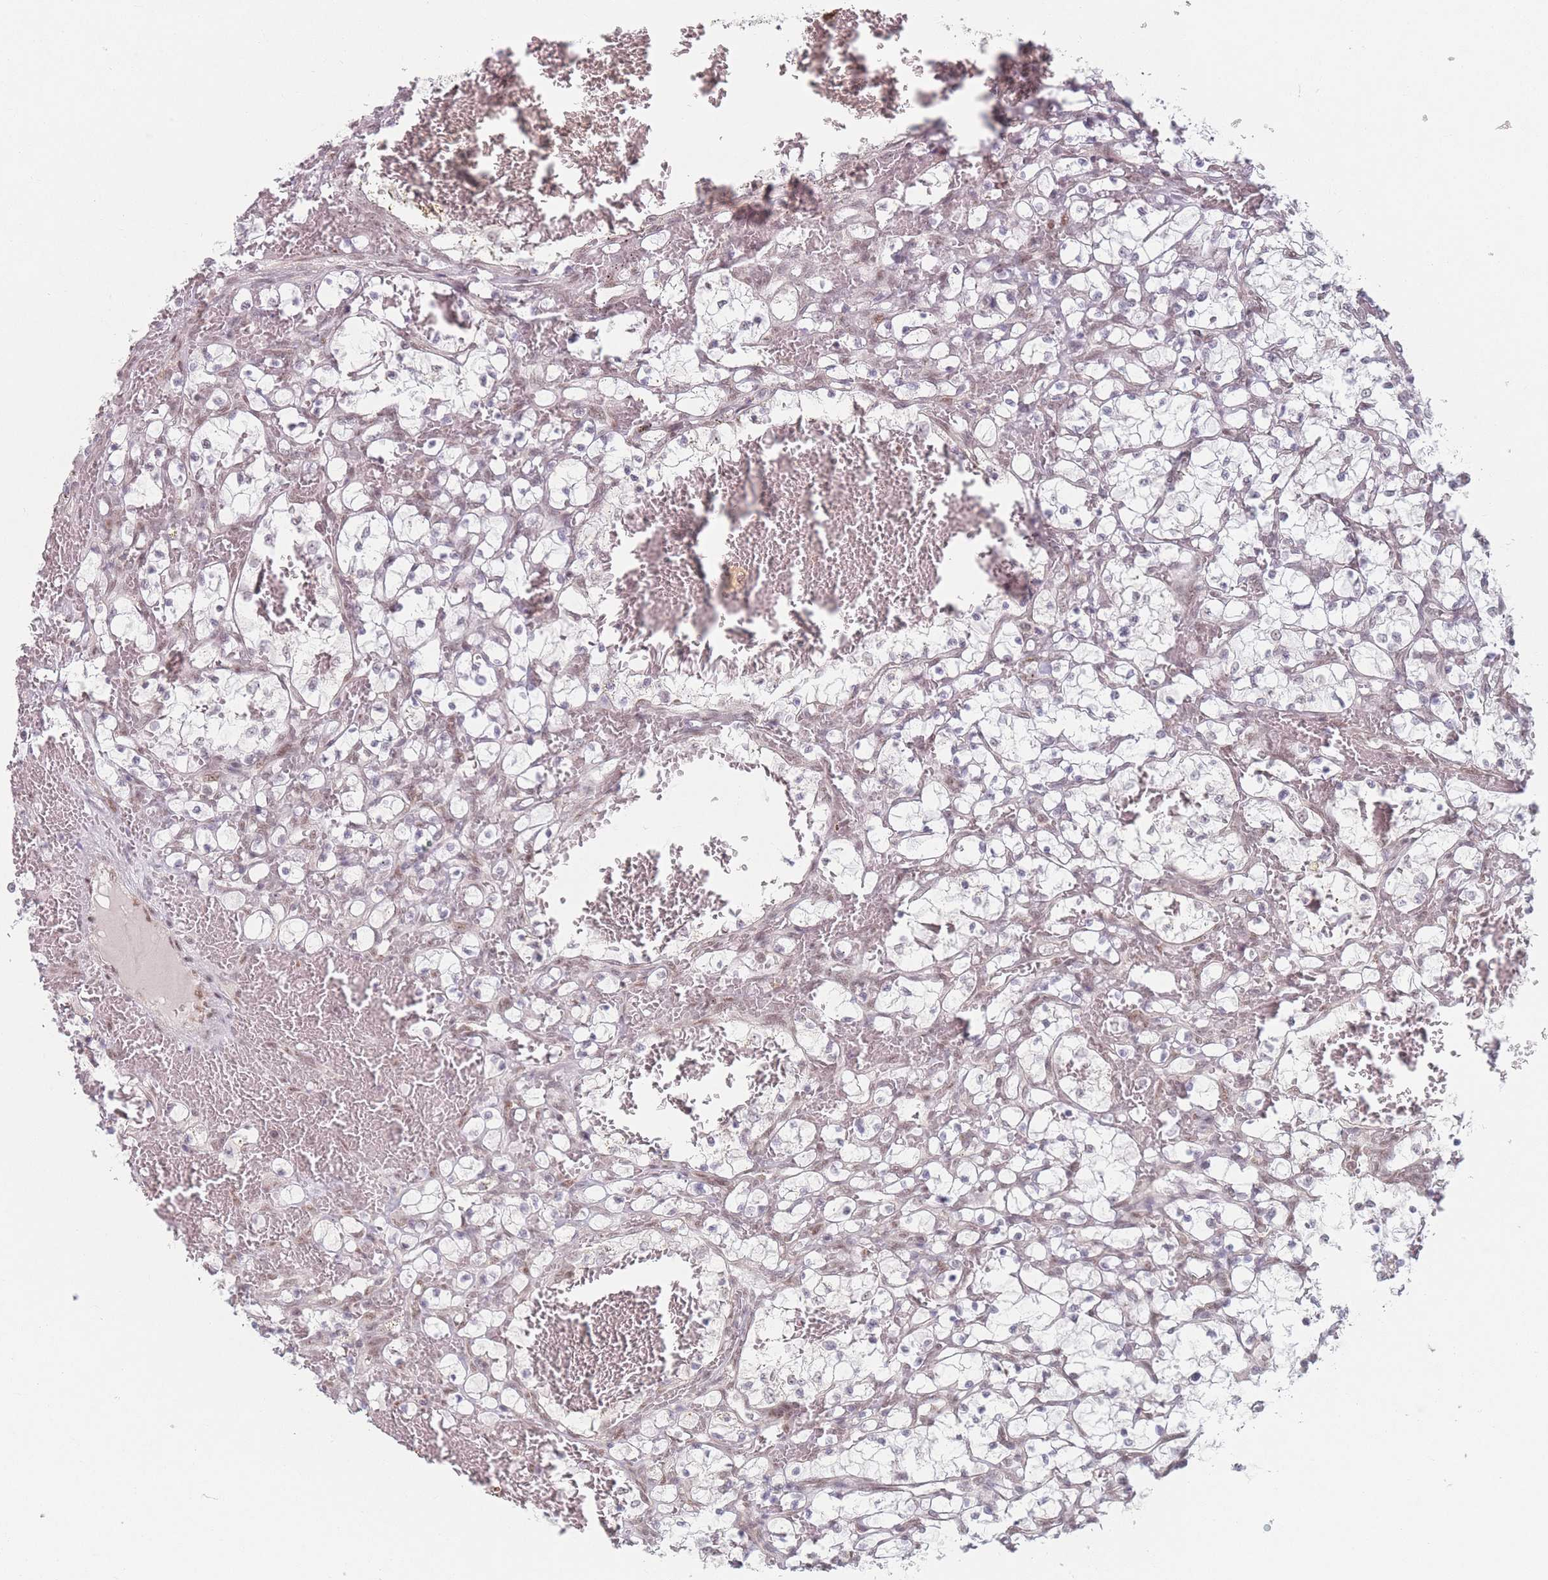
{"staining": {"intensity": "negative", "quantity": "none", "location": "none"}, "tissue": "renal cancer", "cell_type": "Tumor cells", "image_type": "cancer", "snomed": [{"axis": "morphology", "description": "Adenocarcinoma, NOS"}, {"axis": "topography", "description": "Kidney"}], "caption": "Renal adenocarcinoma was stained to show a protein in brown. There is no significant staining in tumor cells. (Immunohistochemistry (ihc), brightfield microscopy, high magnification).", "gene": "ZC3H14", "patient": {"sex": "female", "age": 69}}